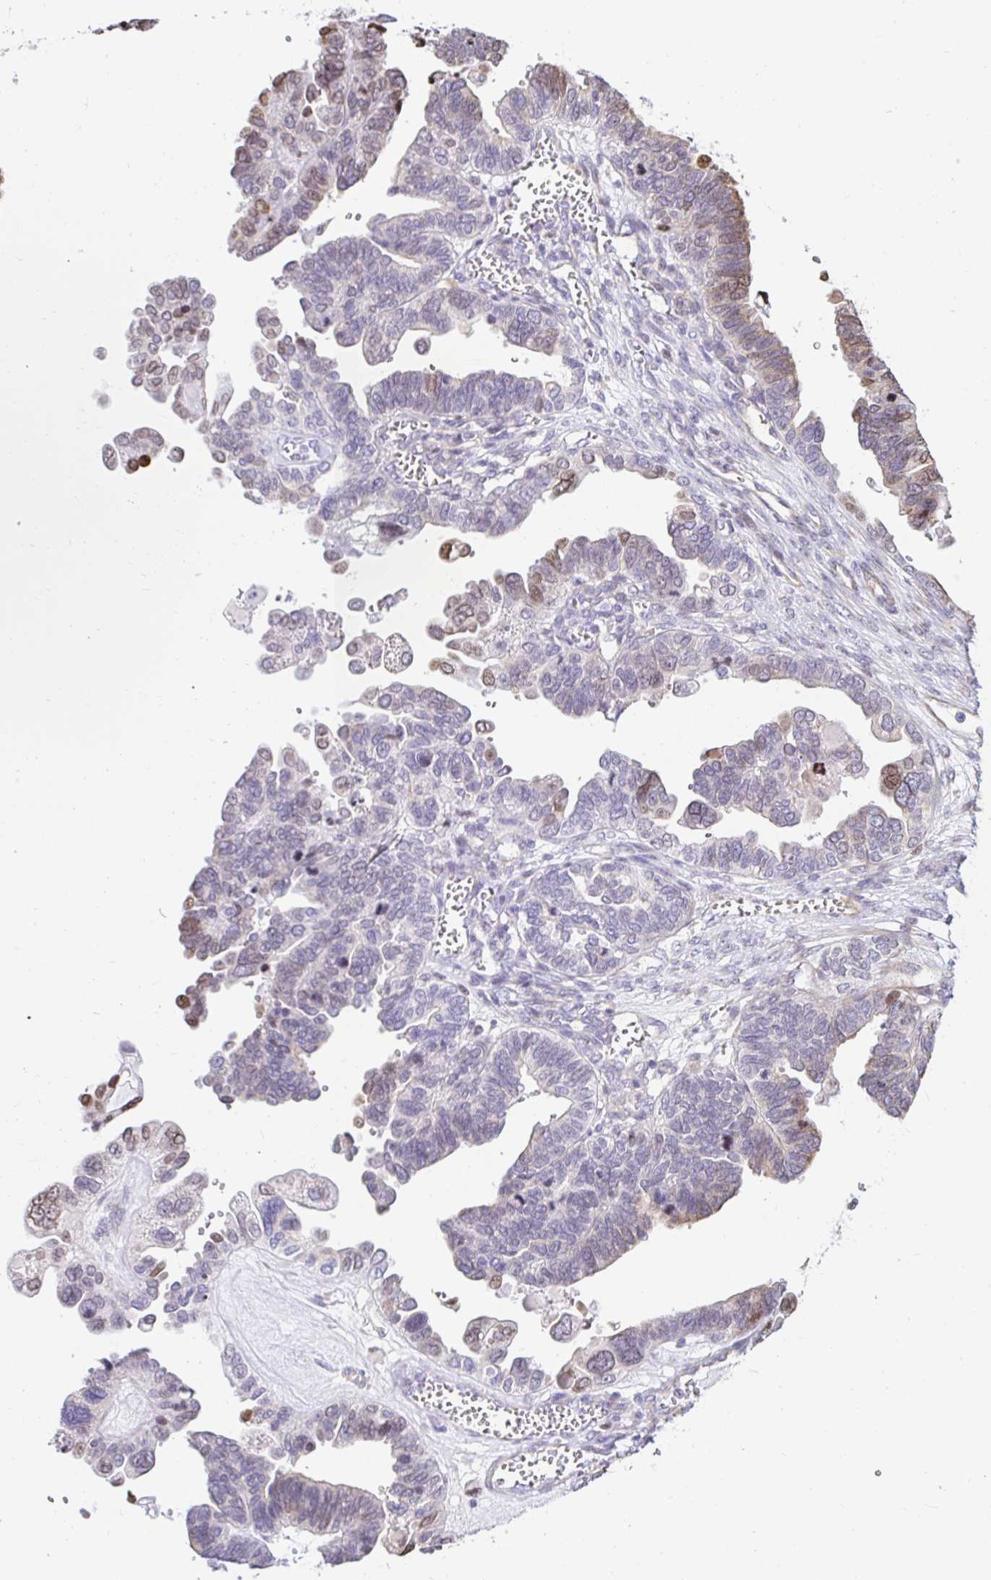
{"staining": {"intensity": "weak", "quantity": "<25%", "location": "nuclear"}, "tissue": "ovarian cancer", "cell_type": "Tumor cells", "image_type": "cancer", "snomed": [{"axis": "morphology", "description": "Cystadenocarcinoma, serous, NOS"}, {"axis": "topography", "description": "Ovary"}], "caption": "Human ovarian cancer (serous cystadenocarcinoma) stained for a protein using immunohistochemistry exhibits no expression in tumor cells.", "gene": "CAPSL", "patient": {"sex": "female", "age": 51}}